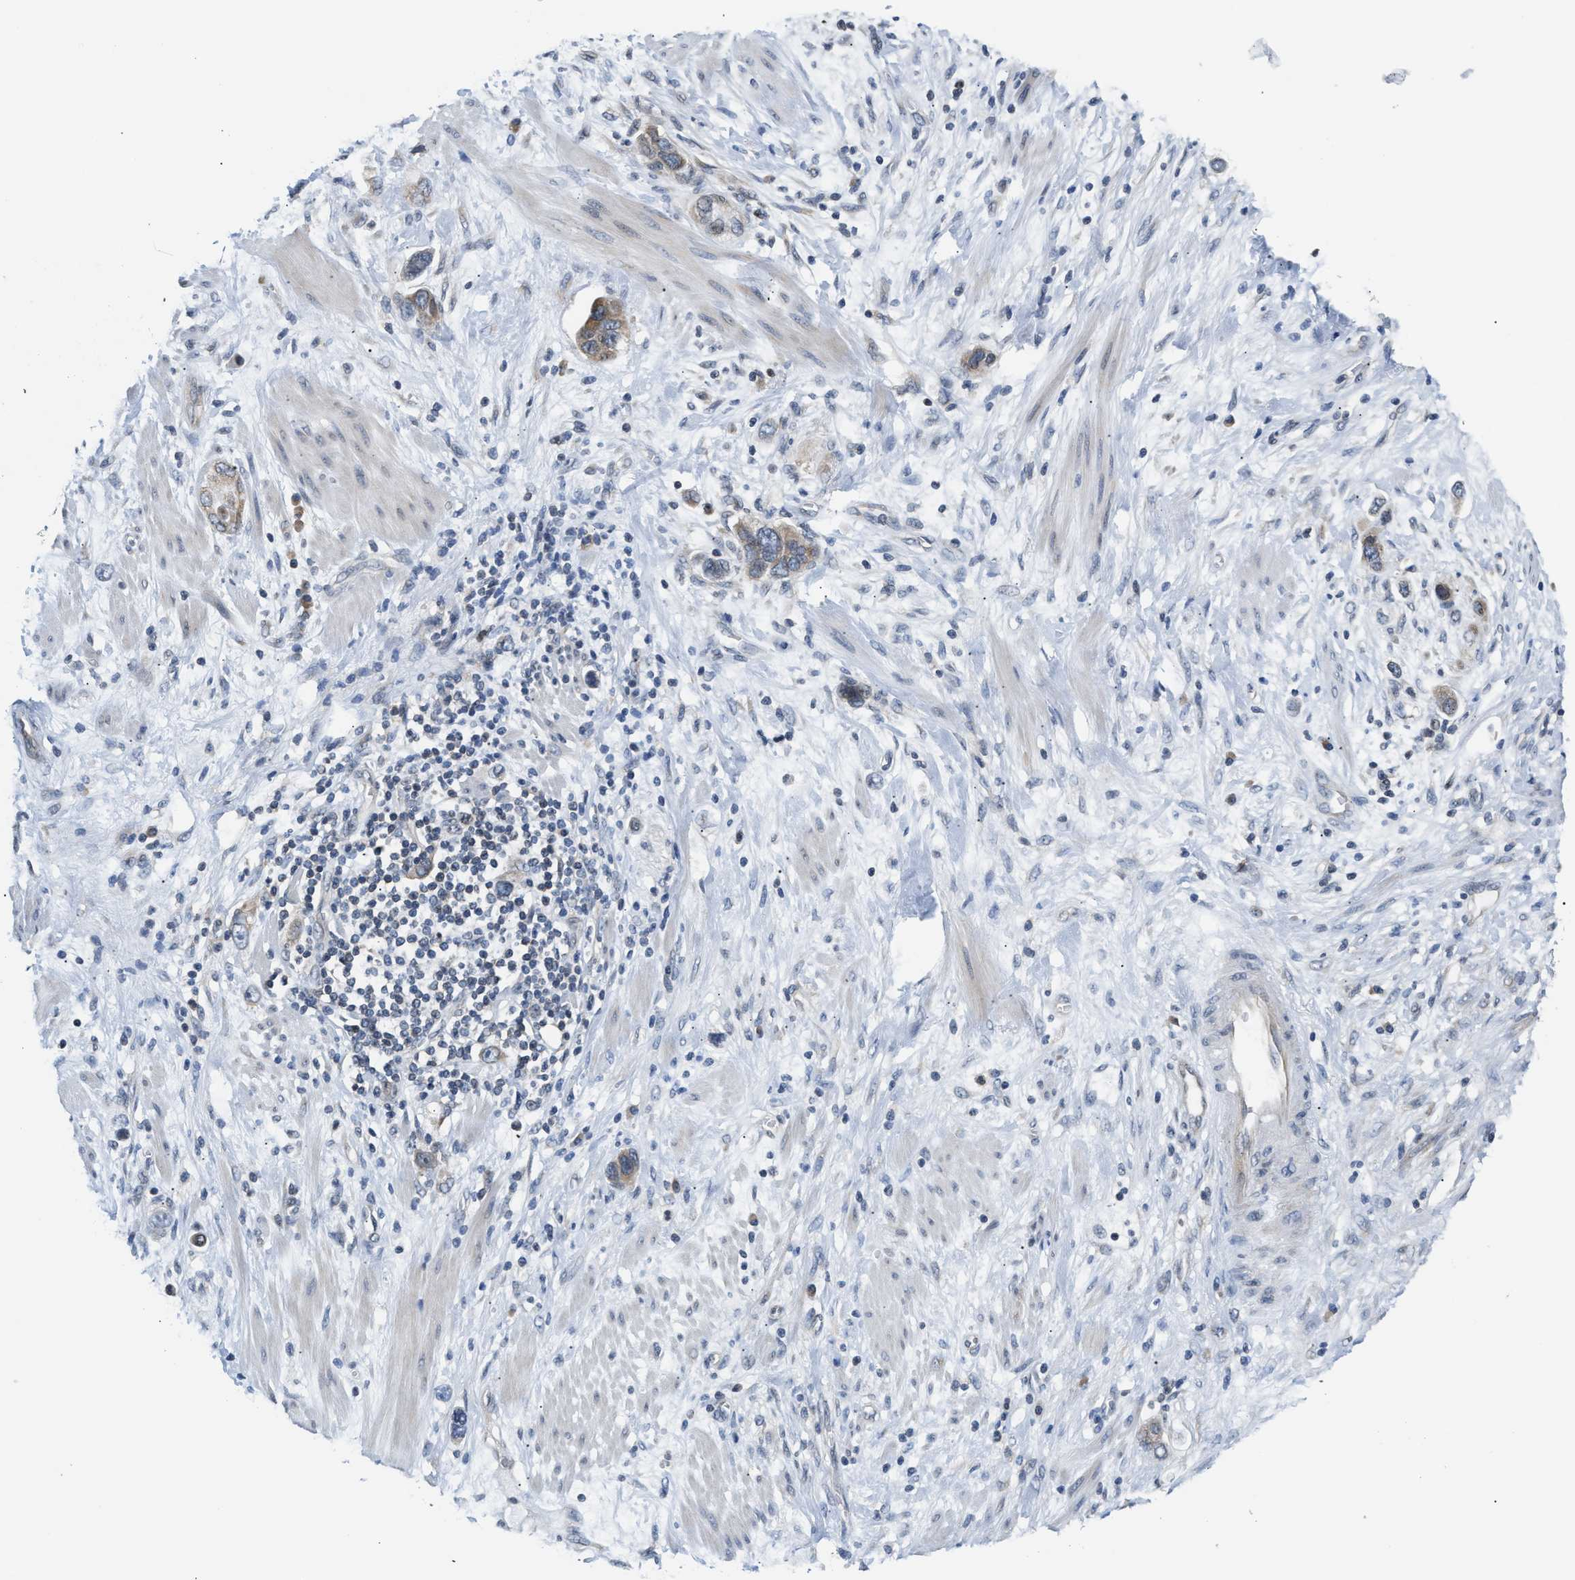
{"staining": {"intensity": "moderate", "quantity": "<25%", "location": "cytoplasmic/membranous"}, "tissue": "stomach cancer", "cell_type": "Tumor cells", "image_type": "cancer", "snomed": [{"axis": "morphology", "description": "Adenocarcinoma, NOS"}, {"axis": "topography", "description": "Stomach, lower"}], "caption": "The histopathology image exhibits immunohistochemical staining of stomach cancer (adenocarcinoma). There is moderate cytoplasmic/membranous expression is present in approximately <25% of tumor cells.", "gene": "RAB29", "patient": {"sex": "female", "age": 93}}